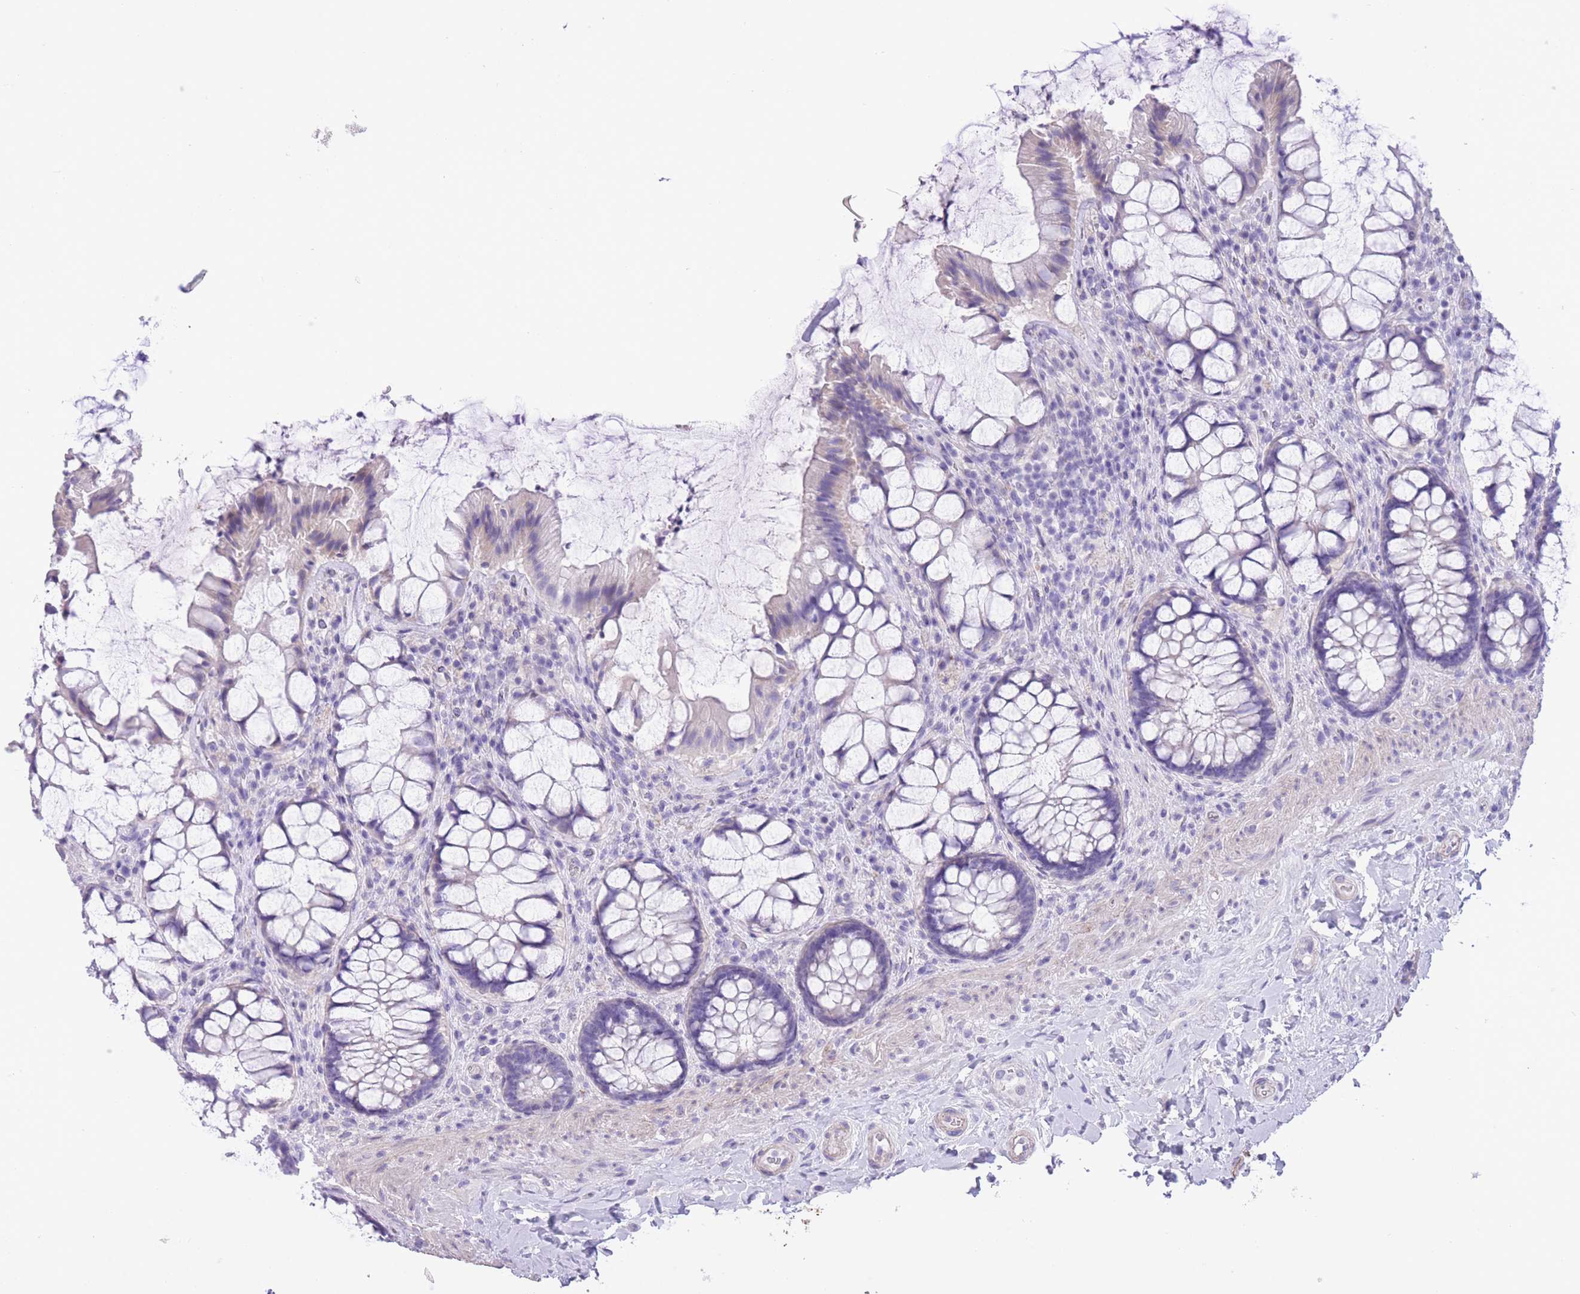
{"staining": {"intensity": "negative", "quantity": "none", "location": "none"}, "tissue": "rectum", "cell_type": "Glandular cells", "image_type": "normal", "snomed": [{"axis": "morphology", "description": "Normal tissue, NOS"}, {"axis": "topography", "description": "Rectum"}], "caption": "Human rectum stained for a protein using IHC demonstrates no staining in glandular cells.", "gene": "RAI2", "patient": {"sex": "female", "age": 58}}